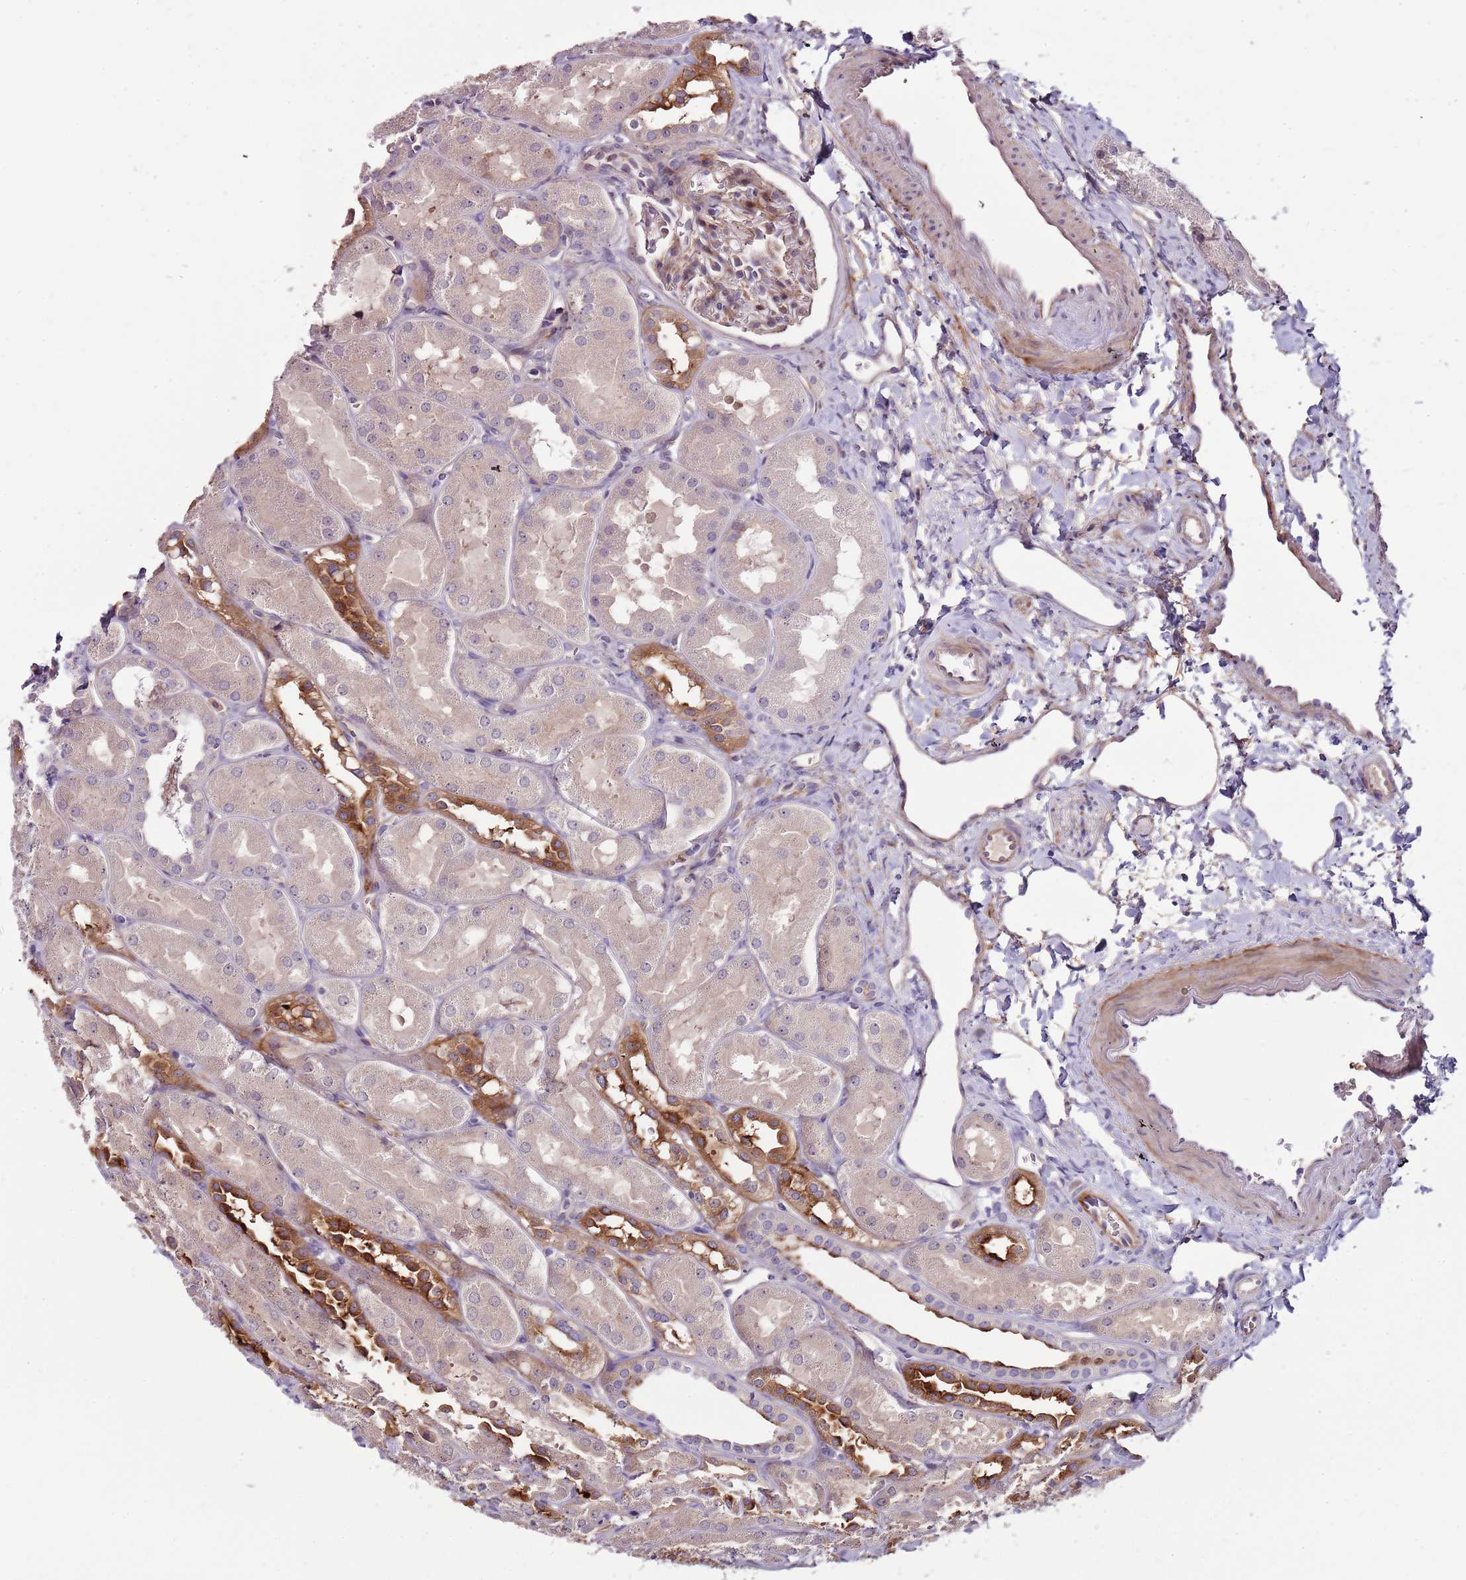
{"staining": {"intensity": "negative", "quantity": "none", "location": "none"}, "tissue": "kidney", "cell_type": "Cells in glomeruli", "image_type": "normal", "snomed": [{"axis": "morphology", "description": "Normal tissue, NOS"}, {"axis": "topography", "description": "Kidney"}, {"axis": "topography", "description": "Urinary bladder"}], "caption": "Cells in glomeruli show no significant expression in normal kidney. (Brightfield microscopy of DAB IHC at high magnification).", "gene": "NKX2", "patient": {"sex": "male", "age": 16}}